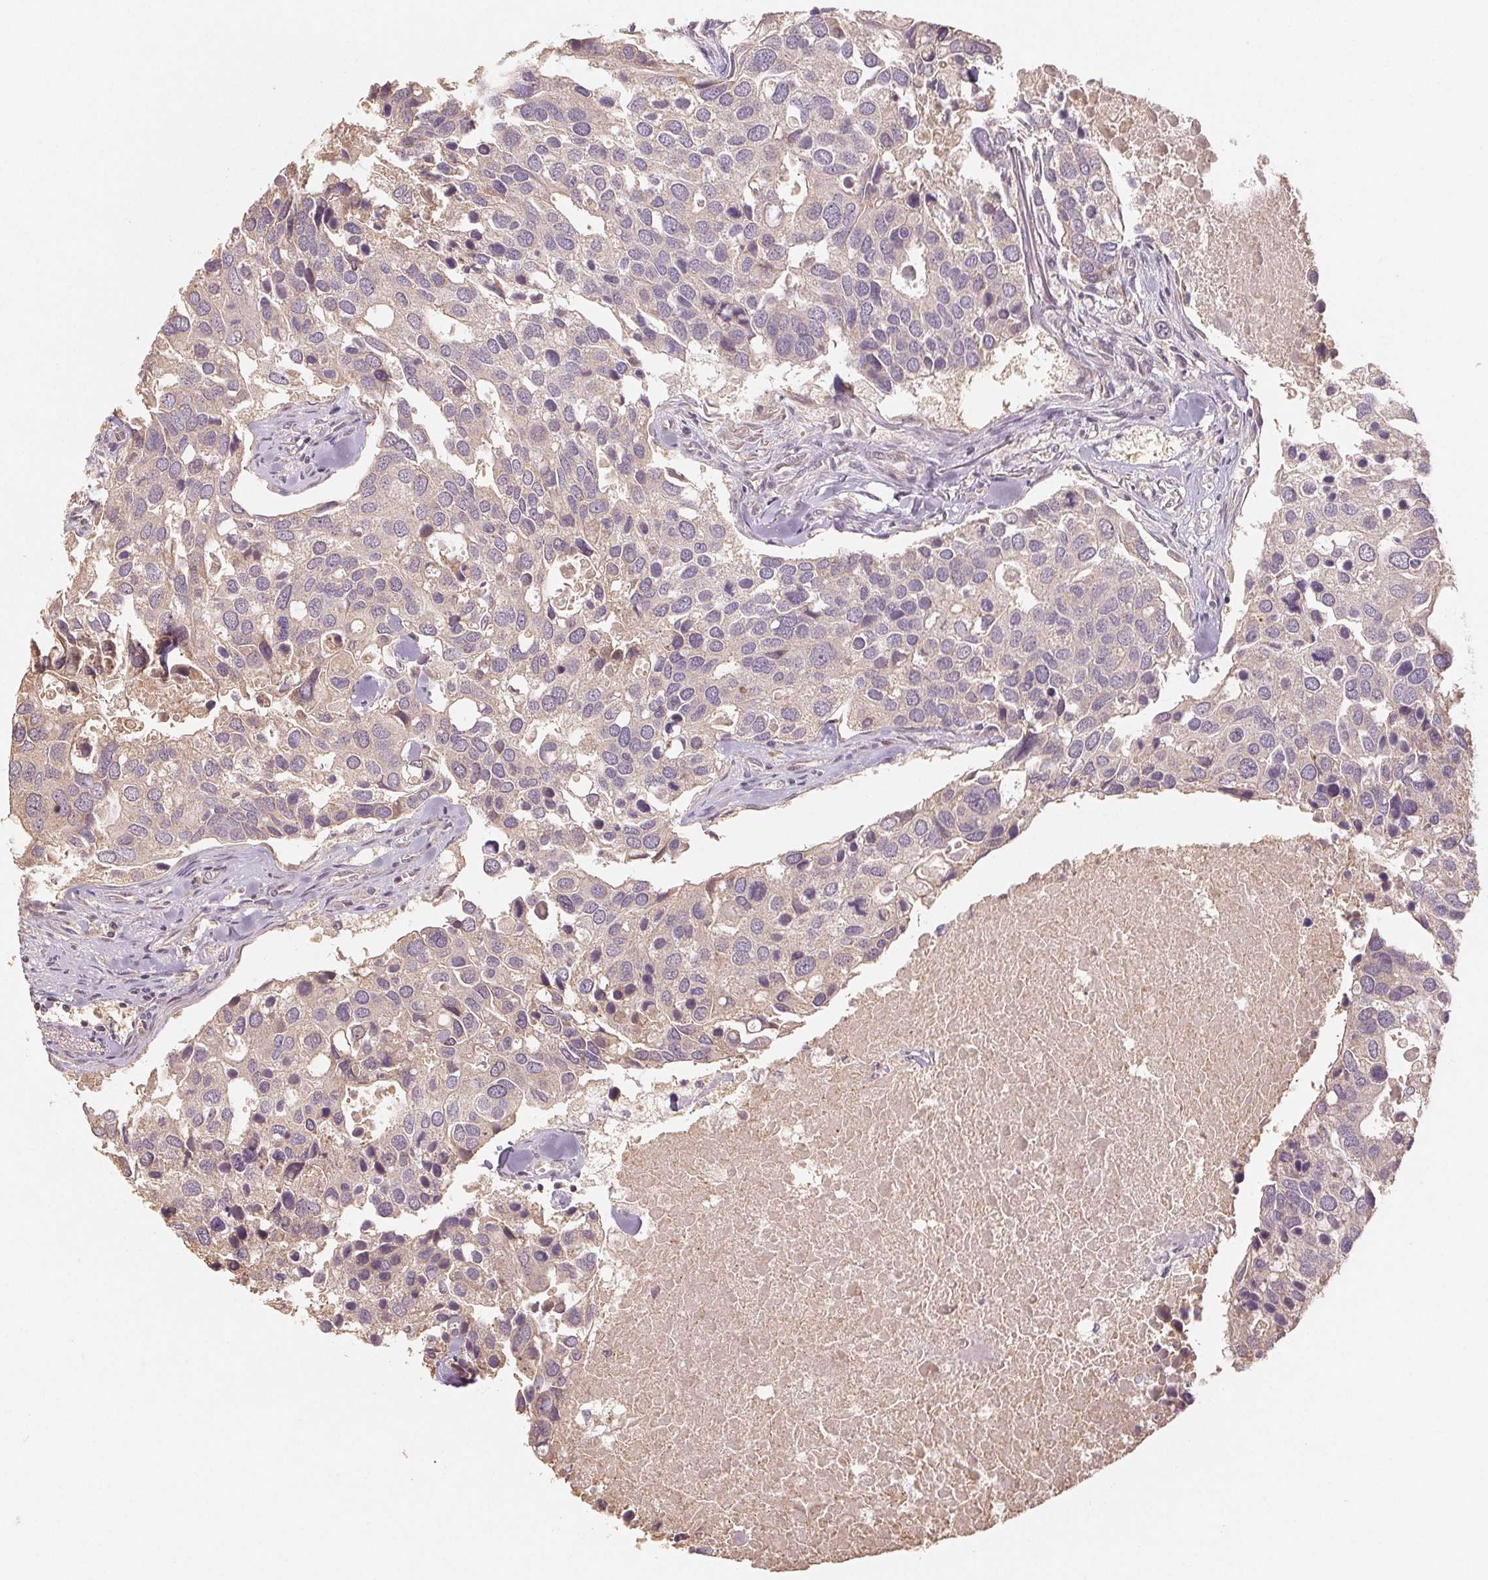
{"staining": {"intensity": "negative", "quantity": "none", "location": "none"}, "tissue": "breast cancer", "cell_type": "Tumor cells", "image_type": "cancer", "snomed": [{"axis": "morphology", "description": "Duct carcinoma"}, {"axis": "topography", "description": "Breast"}], "caption": "This is an IHC image of infiltrating ductal carcinoma (breast). There is no expression in tumor cells.", "gene": "COX14", "patient": {"sex": "female", "age": 83}}